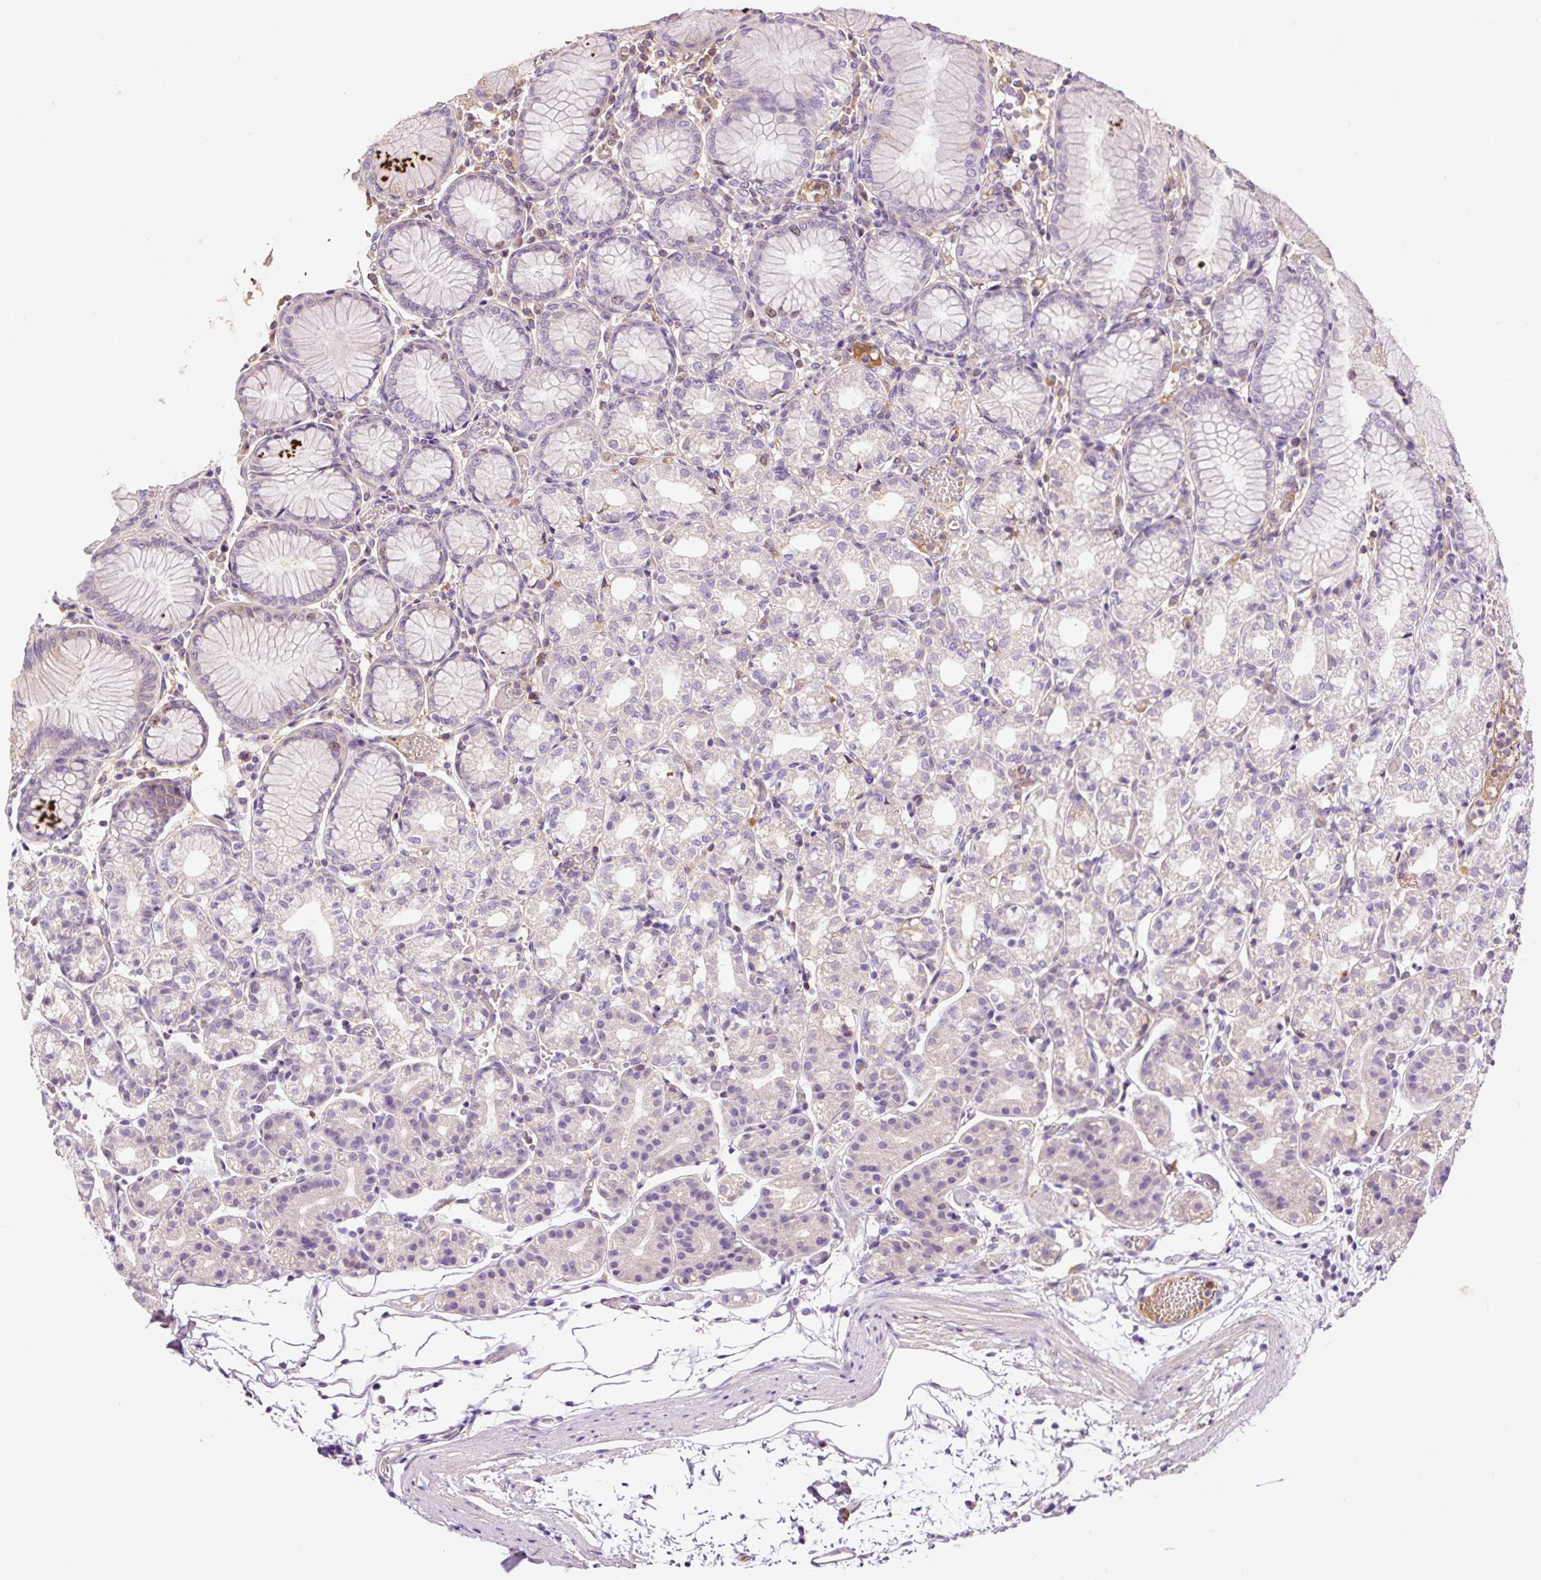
{"staining": {"intensity": "weak", "quantity": "<25%", "location": "cytoplasmic/membranous"}, "tissue": "stomach", "cell_type": "Glandular cells", "image_type": "normal", "snomed": [{"axis": "morphology", "description": "Normal tissue, NOS"}, {"axis": "topography", "description": "Stomach"}], "caption": "Protein analysis of unremarkable stomach reveals no significant positivity in glandular cells. Nuclei are stained in blue.", "gene": "DPPA4", "patient": {"sex": "female", "age": 57}}